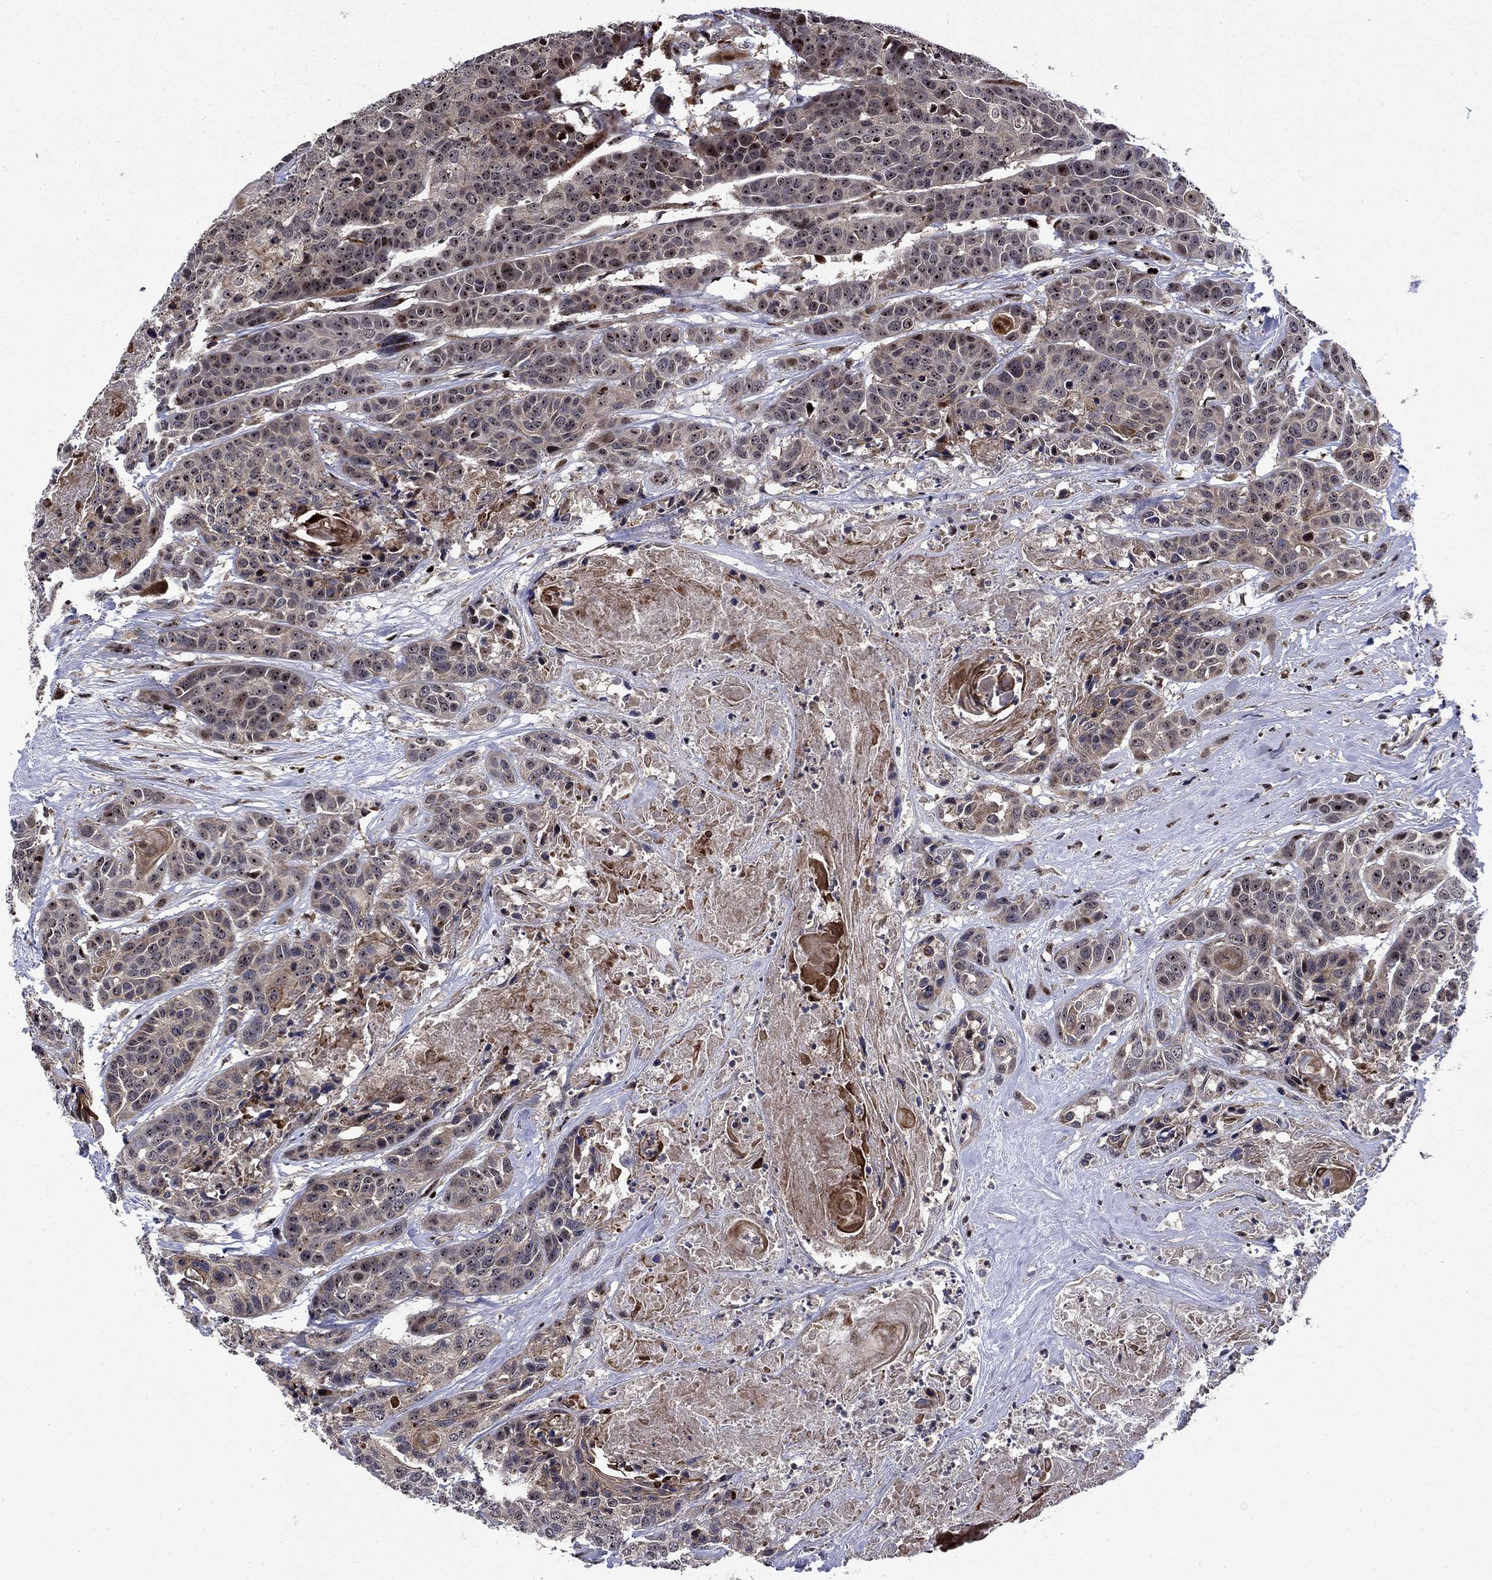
{"staining": {"intensity": "moderate", "quantity": "<25%", "location": "cytoplasmic/membranous,nuclear"}, "tissue": "head and neck cancer", "cell_type": "Tumor cells", "image_type": "cancer", "snomed": [{"axis": "morphology", "description": "Squamous cell carcinoma, NOS"}, {"axis": "topography", "description": "Oral tissue"}, {"axis": "topography", "description": "Head-Neck"}], "caption": "Immunohistochemistry (IHC) photomicrograph of neoplastic tissue: head and neck squamous cell carcinoma stained using IHC reveals low levels of moderate protein expression localized specifically in the cytoplasmic/membranous and nuclear of tumor cells, appearing as a cytoplasmic/membranous and nuclear brown color.", "gene": "AGTPBP1", "patient": {"sex": "male", "age": 56}}